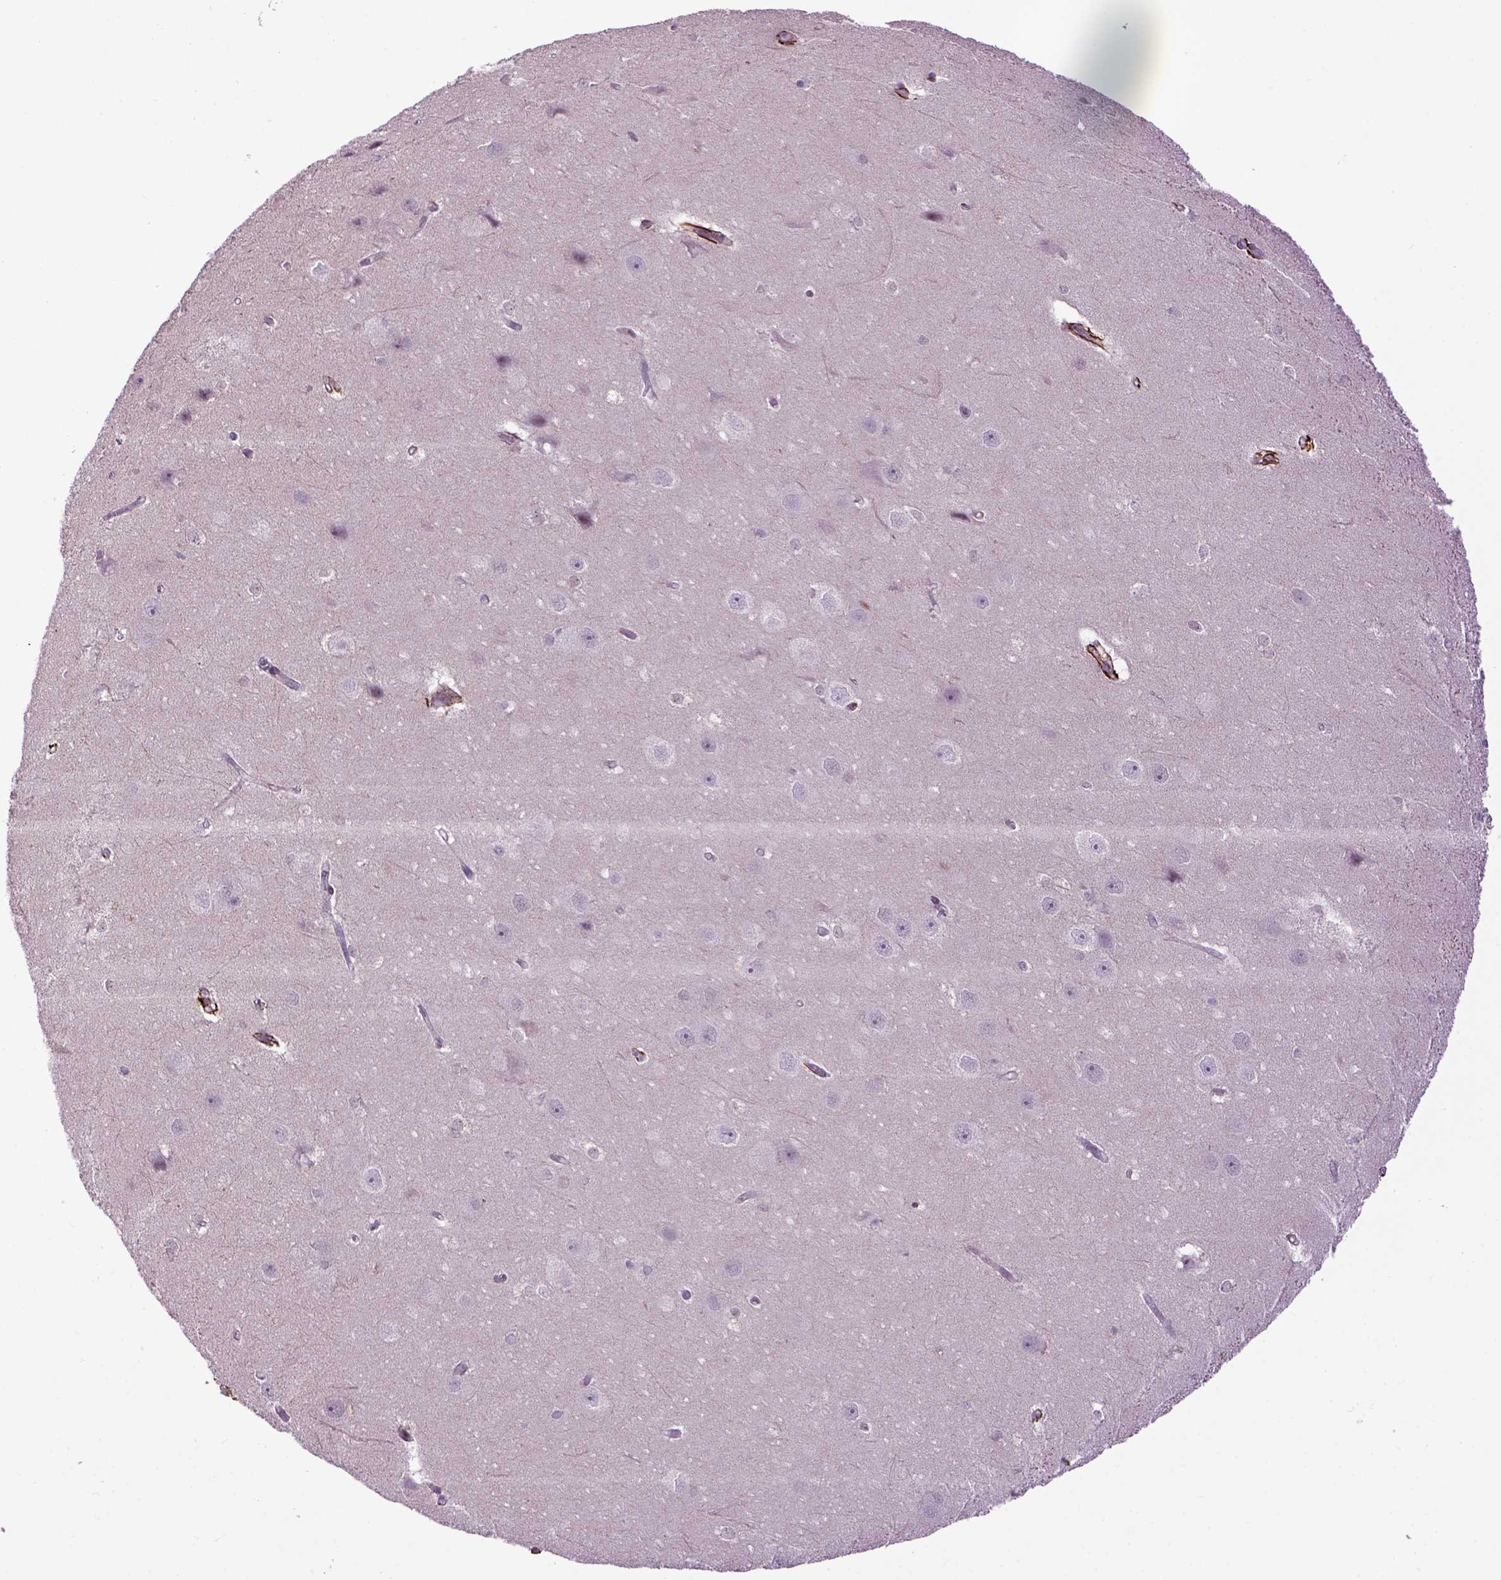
{"staining": {"intensity": "negative", "quantity": "none", "location": "none"}, "tissue": "hippocampus", "cell_type": "Glial cells", "image_type": "normal", "snomed": [{"axis": "morphology", "description": "Normal tissue, NOS"}, {"axis": "topography", "description": "Cerebral cortex"}, {"axis": "topography", "description": "Hippocampus"}], "caption": "Immunohistochemistry (IHC) of unremarkable hippocampus exhibits no positivity in glial cells. (DAB immunohistochemistry with hematoxylin counter stain).", "gene": "EMILIN3", "patient": {"sex": "female", "age": 19}}